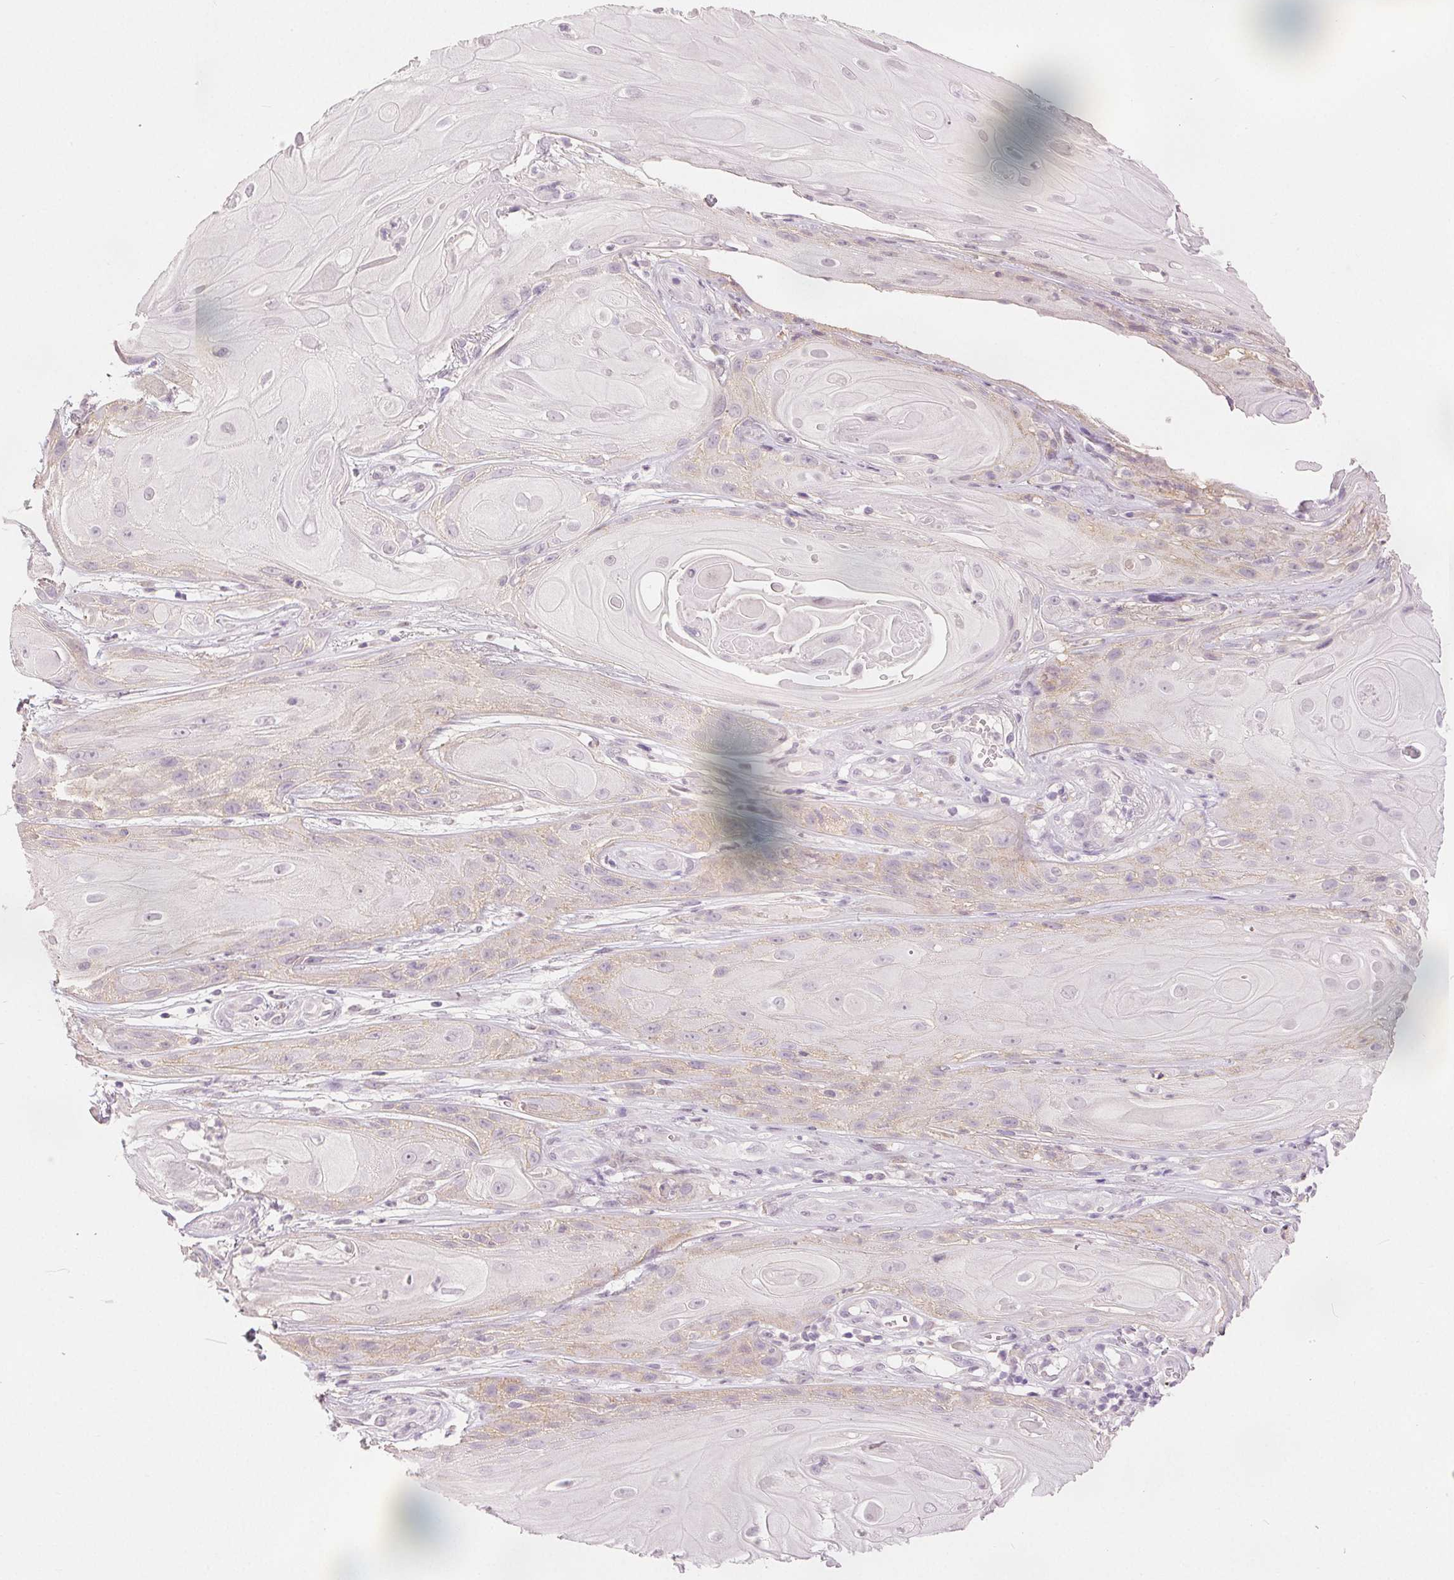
{"staining": {"intensity": "weak", "quantity": "<25%", "location": "cytoplasmic/membranous"}, "tissue": "skin cancer", "cell_type": "Tumor cells", "image_type": "cancer", "snomed": [{"axis": "morphology", "description": "Squamous cell carcinoma, NOS"}, {"axis": "topography", "description": "Skin"}], "caption": "The immunohistochemistry image has no significant staining in tumor cells of skin squamous cell carcinoma tissue.", "gene": "CA12", "patient": {"sex": "male", "age": 62}}